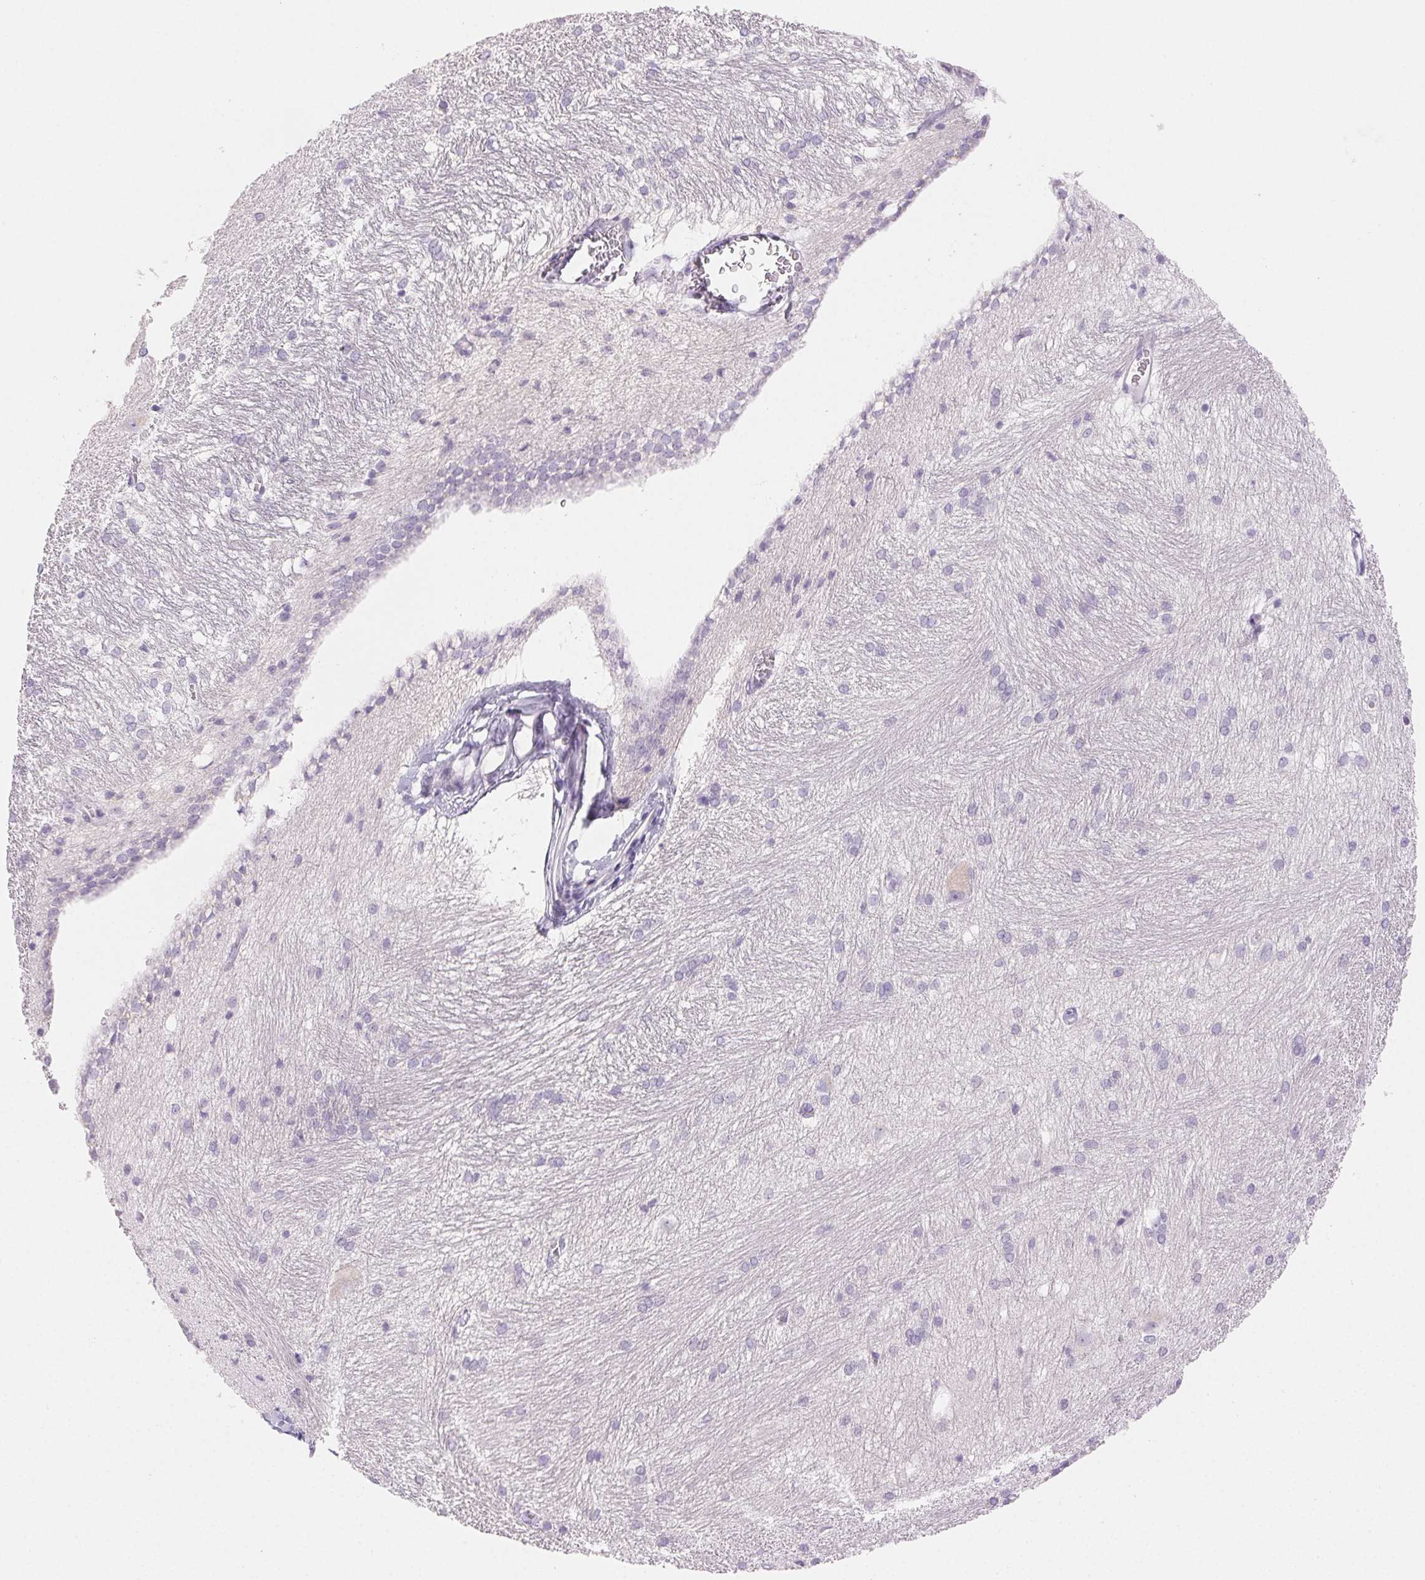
{"staining": {"intensity": "negative", "quantity": "none", "location": "none"}, "tissue": "hippocampus", "cell_type": "Glial cells", "image_type": "normal", "snomed": [{"axis": "morphology", "description": "Normal tissue, NOS"}, {"axis": "topography", "description": "Cerebral cortex"}, {"axis": "topography", "description": "Hippocampus"}], "caption": "Glial cells are negative for brown protein staining in unremarkable hippocampus. Nuclei are stained in blue.", "gene": "BPIFB2", "patient": {"sex": "female", "age": 19}}